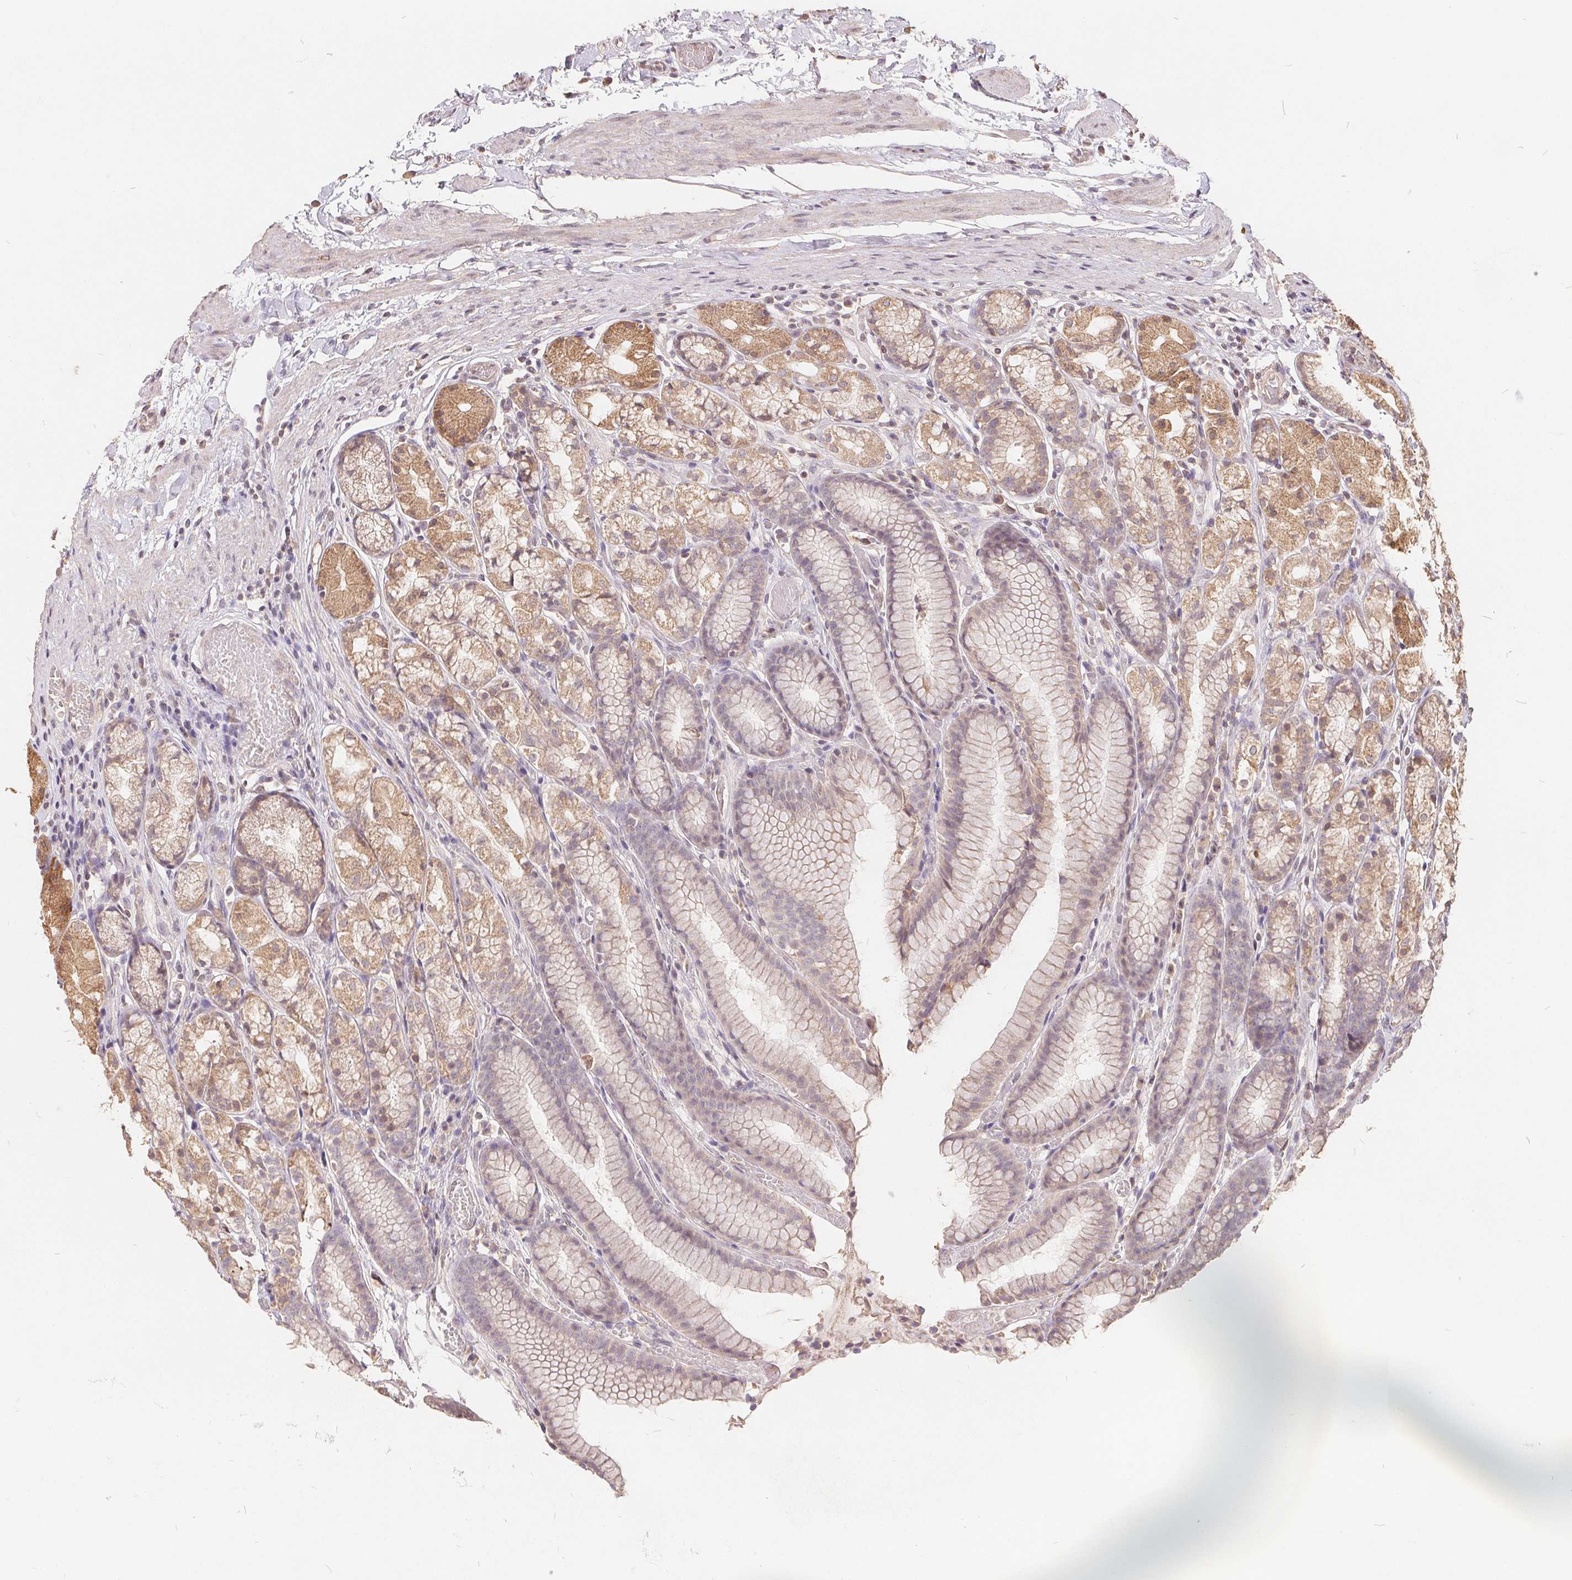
{"staining": {"intensity": "moderate", "quantity": "25%-75%", "location": "cytoplasmic/membranous"}, "tissue": "stomach", "cell_type": "Glandular cells", "image_type": "normal", "snomed": [{"axis": "morphology", "description": "Normal tissue, NOS"}, {"axis": "topography", "description": "Stomach"}], "caption": "Protein expression analysis of unremarkable stomach exhibits moderate cytoplasmic/membranous staining in about 25%-75% of glandular cells.", "gene": "CDIPT", "patient": {"sex": "male", "age": 70}}